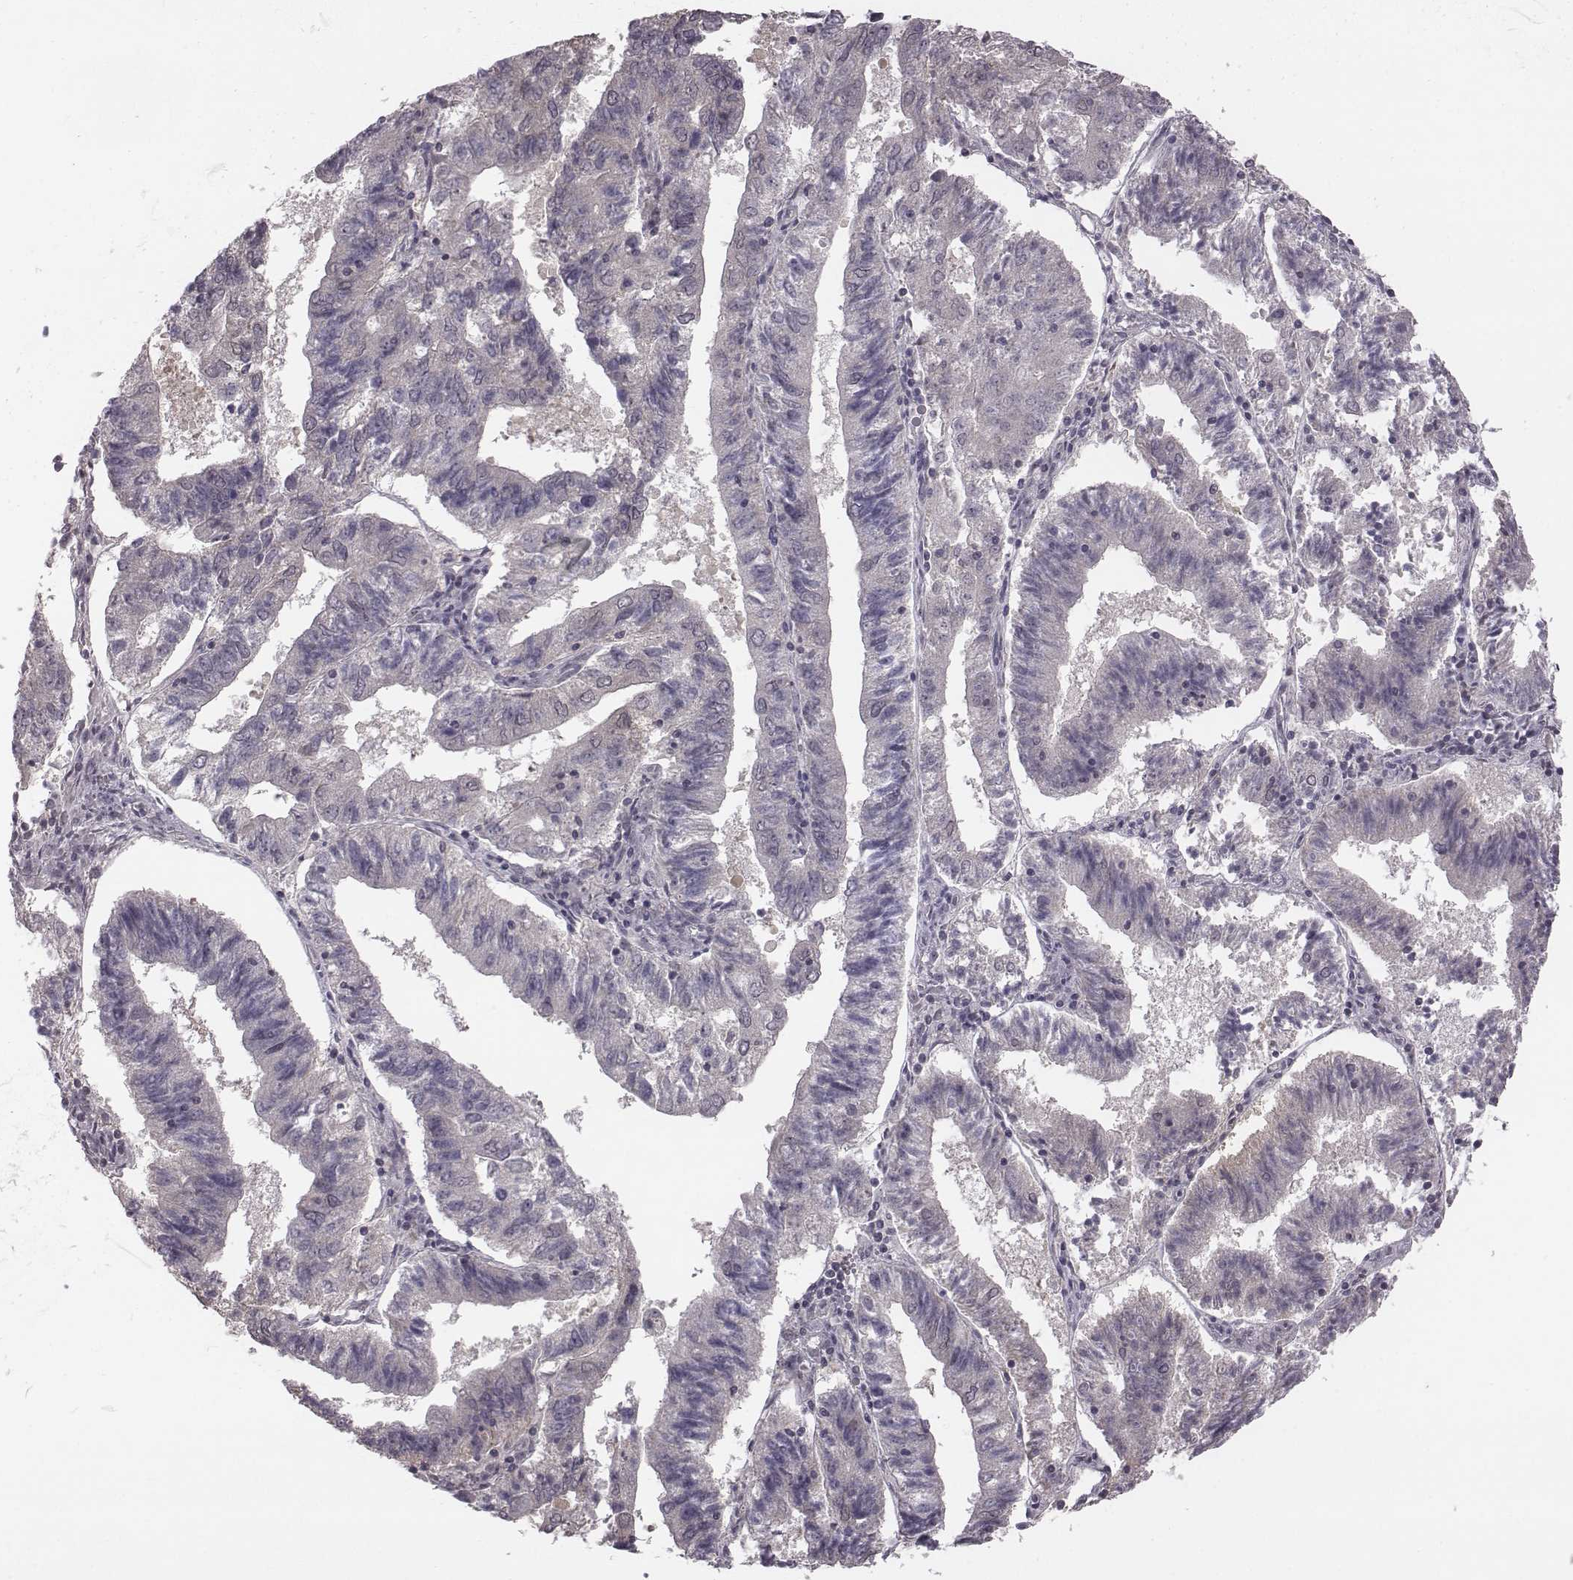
{"staining": {"intensity": "negative", "quantity": "none", "location": "none"}, "tissue": "endometrial cancer", "cell_type": "Tumor cells", "image_type": "cancer", "snomed": [{"axis": "morphology", "description": "Adenocarcinoma, NOS"}, {"axis": "topography", "description": "Endometrium"}], "caption": "An image of human endometrial cancer is negative for staining in tumor cells. (IHC, brightfield microscopy, high magnification).", "gene": "BICDL1", "patient": {"sex": "female", "age": 82}}